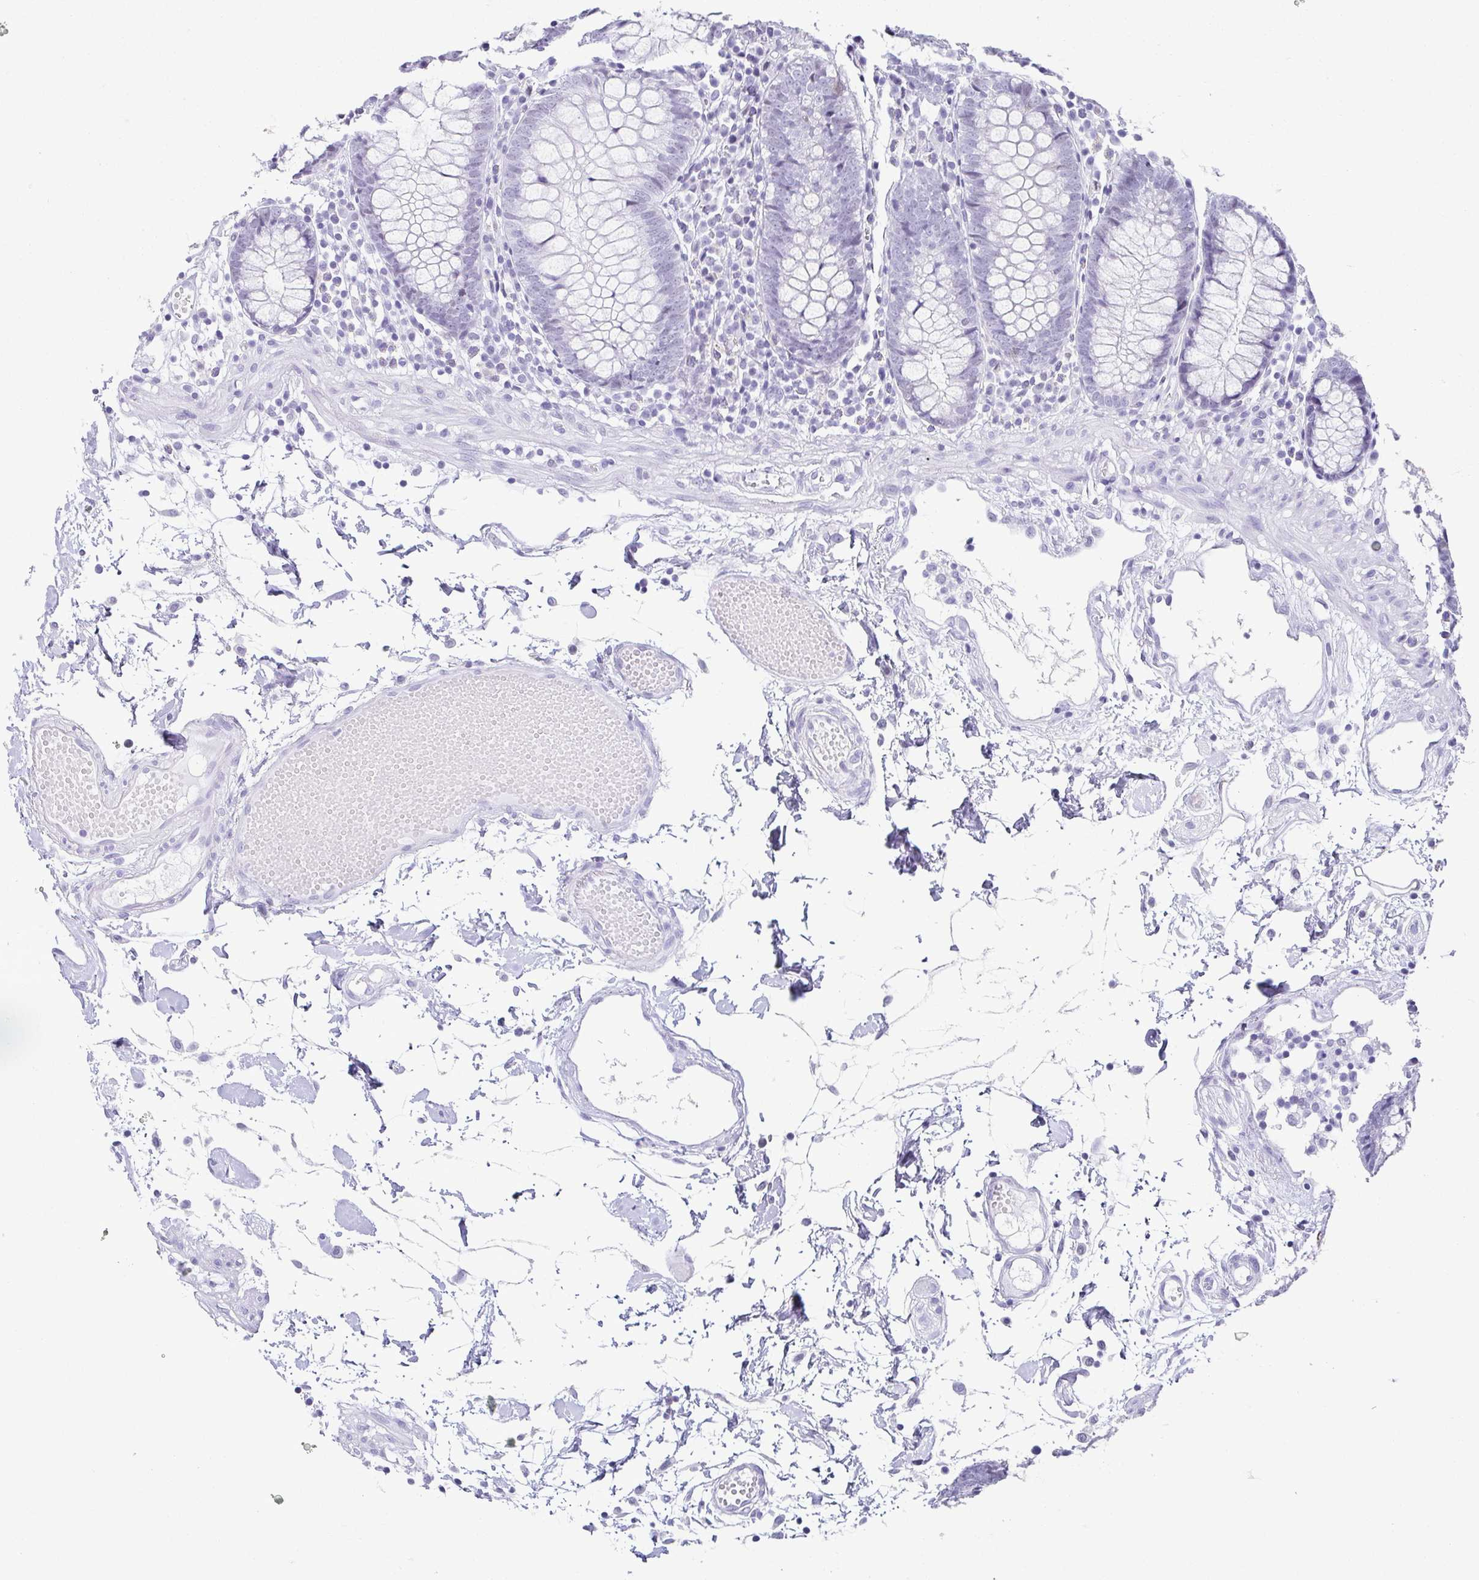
{"staining": {"intensity": "negative", "quantity": "none", "location": "none"}, "tissue": "colon", "cell_type": "Endothelial cells", "image_type": "normal", "snomed": [{"axis": "morphology", "description": "Normal tissue, NOS"}, {"axis": "morphology", "description": "Adenocarcinoma, NOS"}, {"axis": "topography", "description": "Colon"}], "caption": "This photomicrograph is of normal colon stained with immunohistochemistry (IHC) to label a protein in brown with the nuclei are counter-stained blue. There is no expression in endothelial cells. (Brightfield microscopy of DAB immunohistochemistry (IHC) at high magnification).", "gene": "ESX1", "patient": {"sex": "male", "age": 83}}